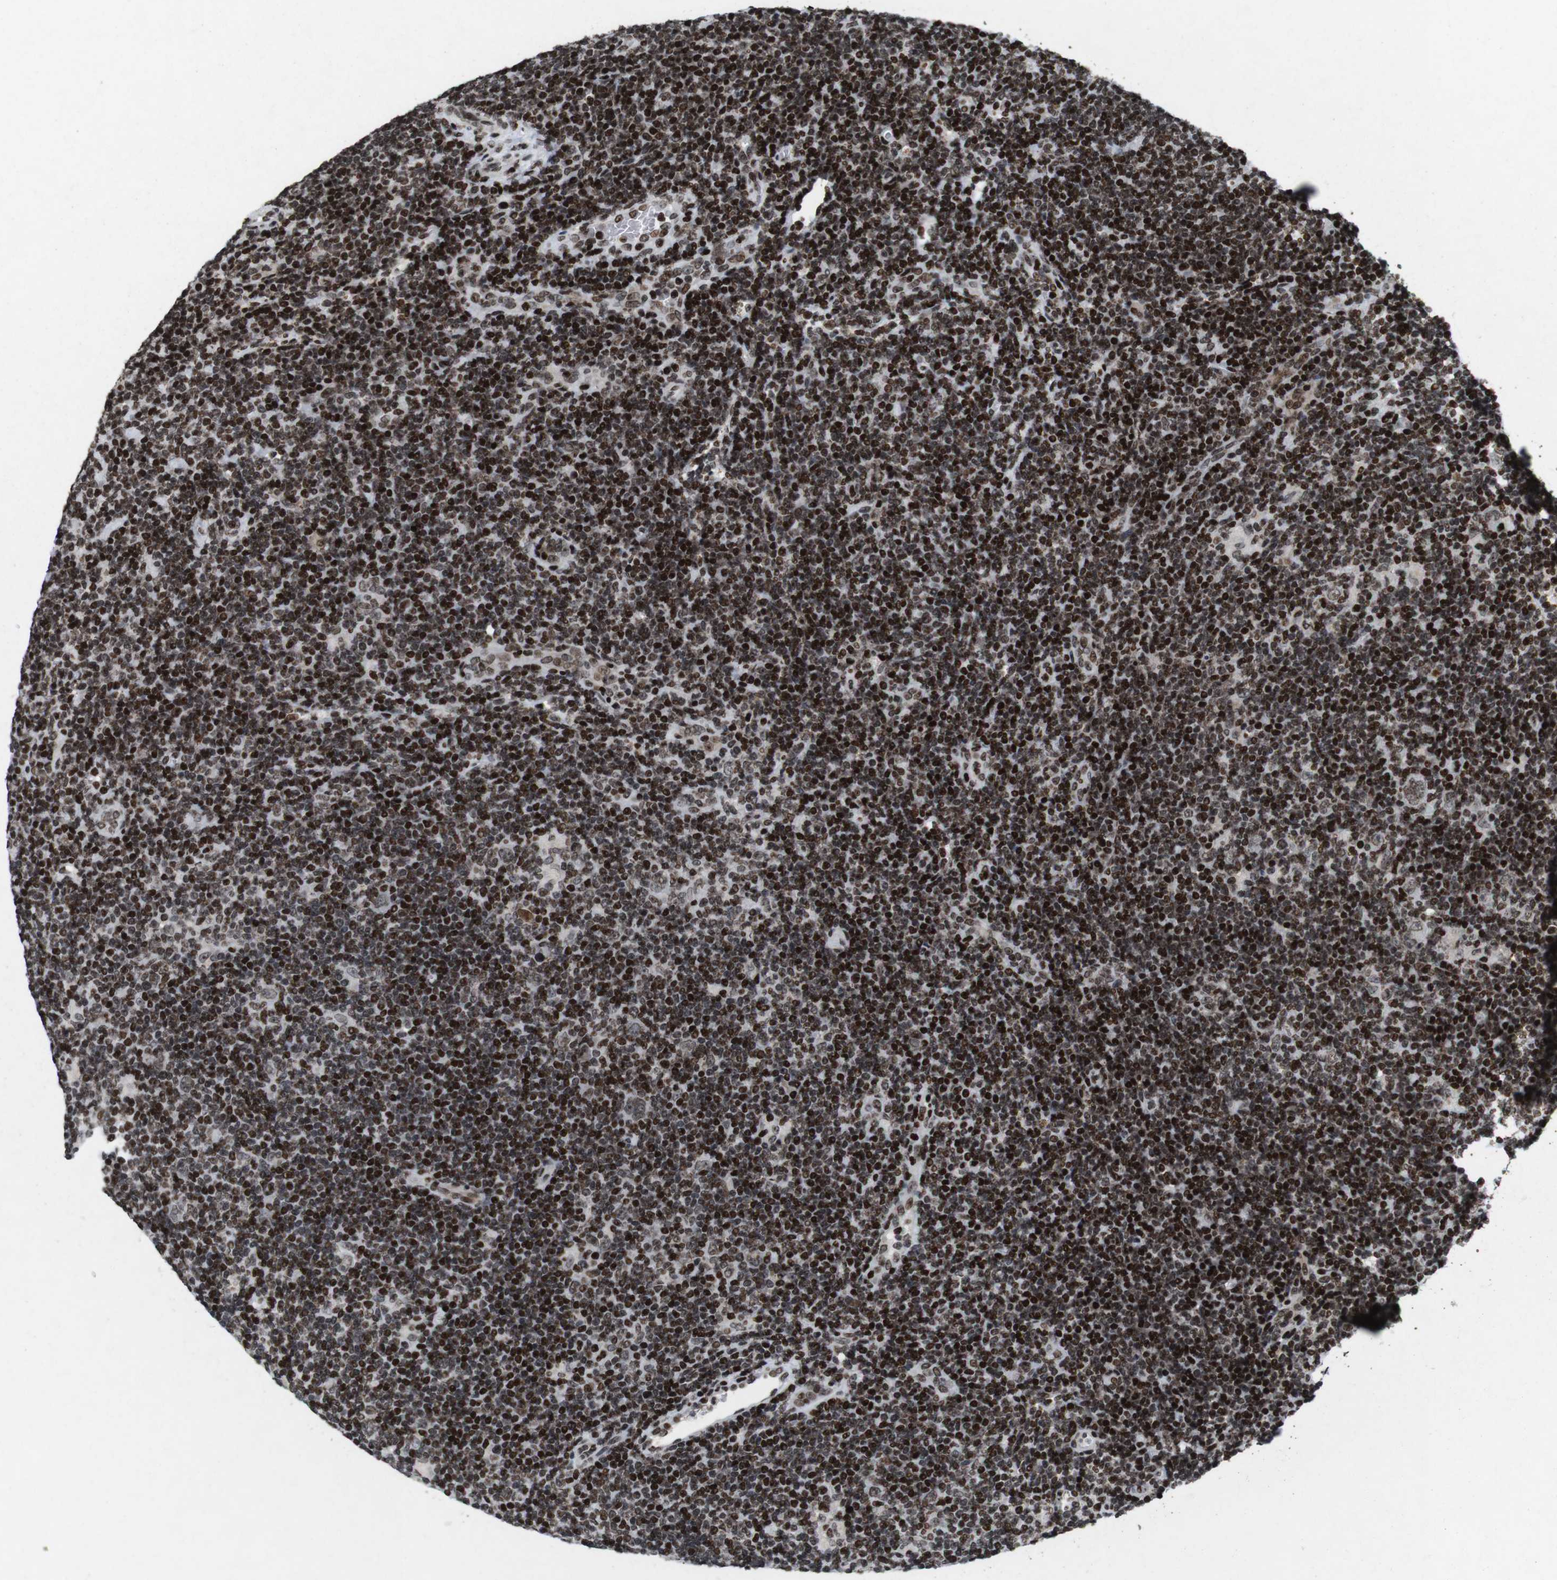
{"staining": {"intensity": "weak", "quantity": ">75%", "location": "nuclear"}, "tissue": "lymphoma", "cell_type": "Tumor cells", "image_type": "cancer", "snomed": [{"axis": "morphology", "description": "Hodgkin's disease, NOS"}, {"axis": "topography", "description": "Lymph node"}], "caption": "This photomicrograph reveals Hodgkin's disease stained with IHC to label a protein in brown. The nuclear of tumor cells show weak positivity for the protein. Nuclei are counter-stained blue.", "gene": "MAGEH1", "patient": {"sex": "female", "age": 57}}